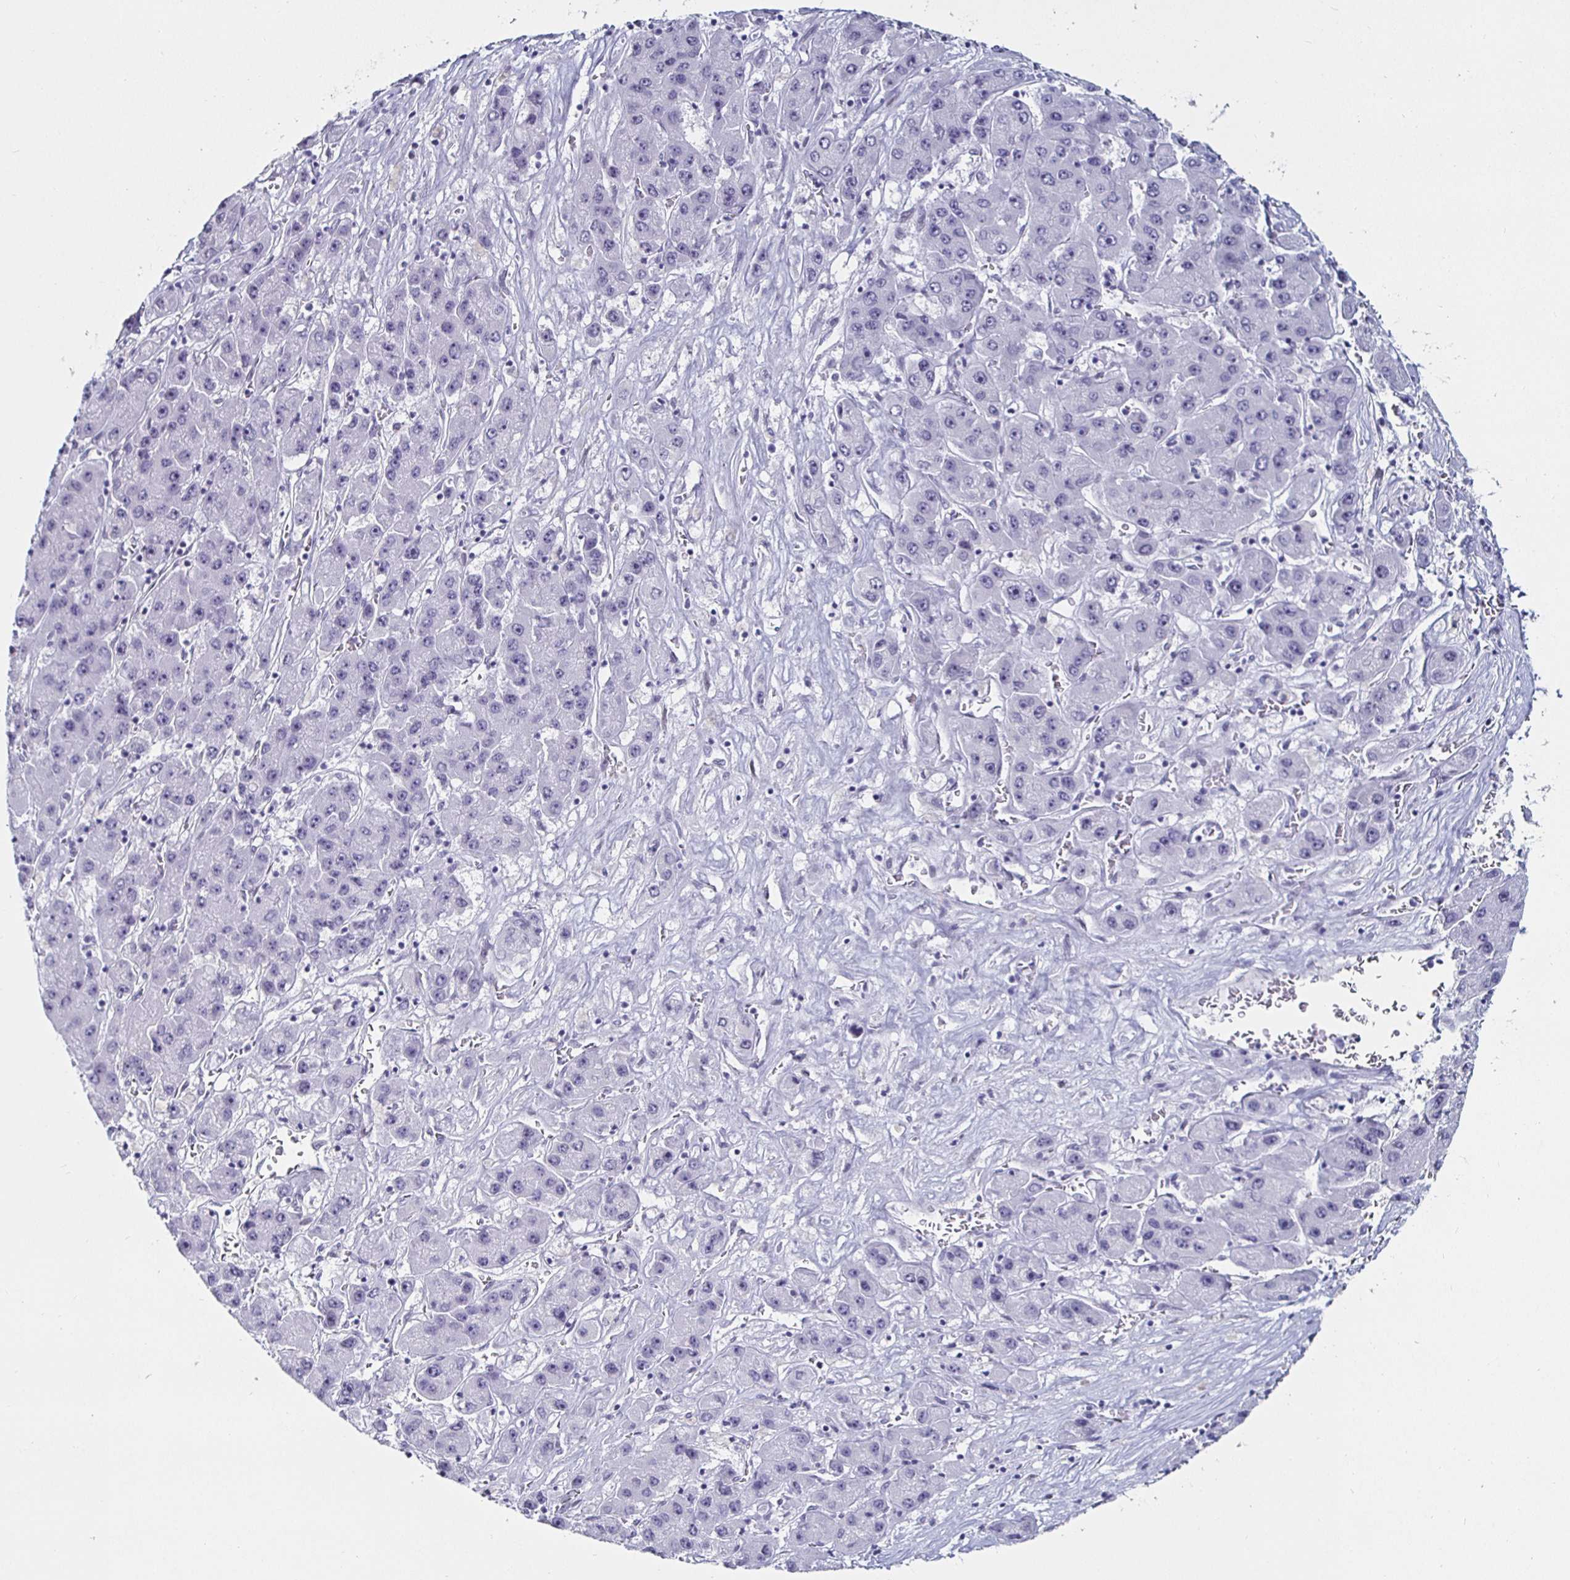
{"staining": {"intensity": "negative", "quantity": "none", "location": "none"}, "tissue": "liver cancer", "cell_type": "Tumor cells", "image_type": "cancer", "snomed": [{"axis": "morphology", "description": "Carcinoma, Hepatocellular, NOS"}, {"axis": "topography", "description": "Liver"}], "caption": "DAB immunohistochemical staining of liver cancer shows no significant positivity in tumor cells.", "gene": "KRT4", "patient": {"sex": "female", "age": 61}}